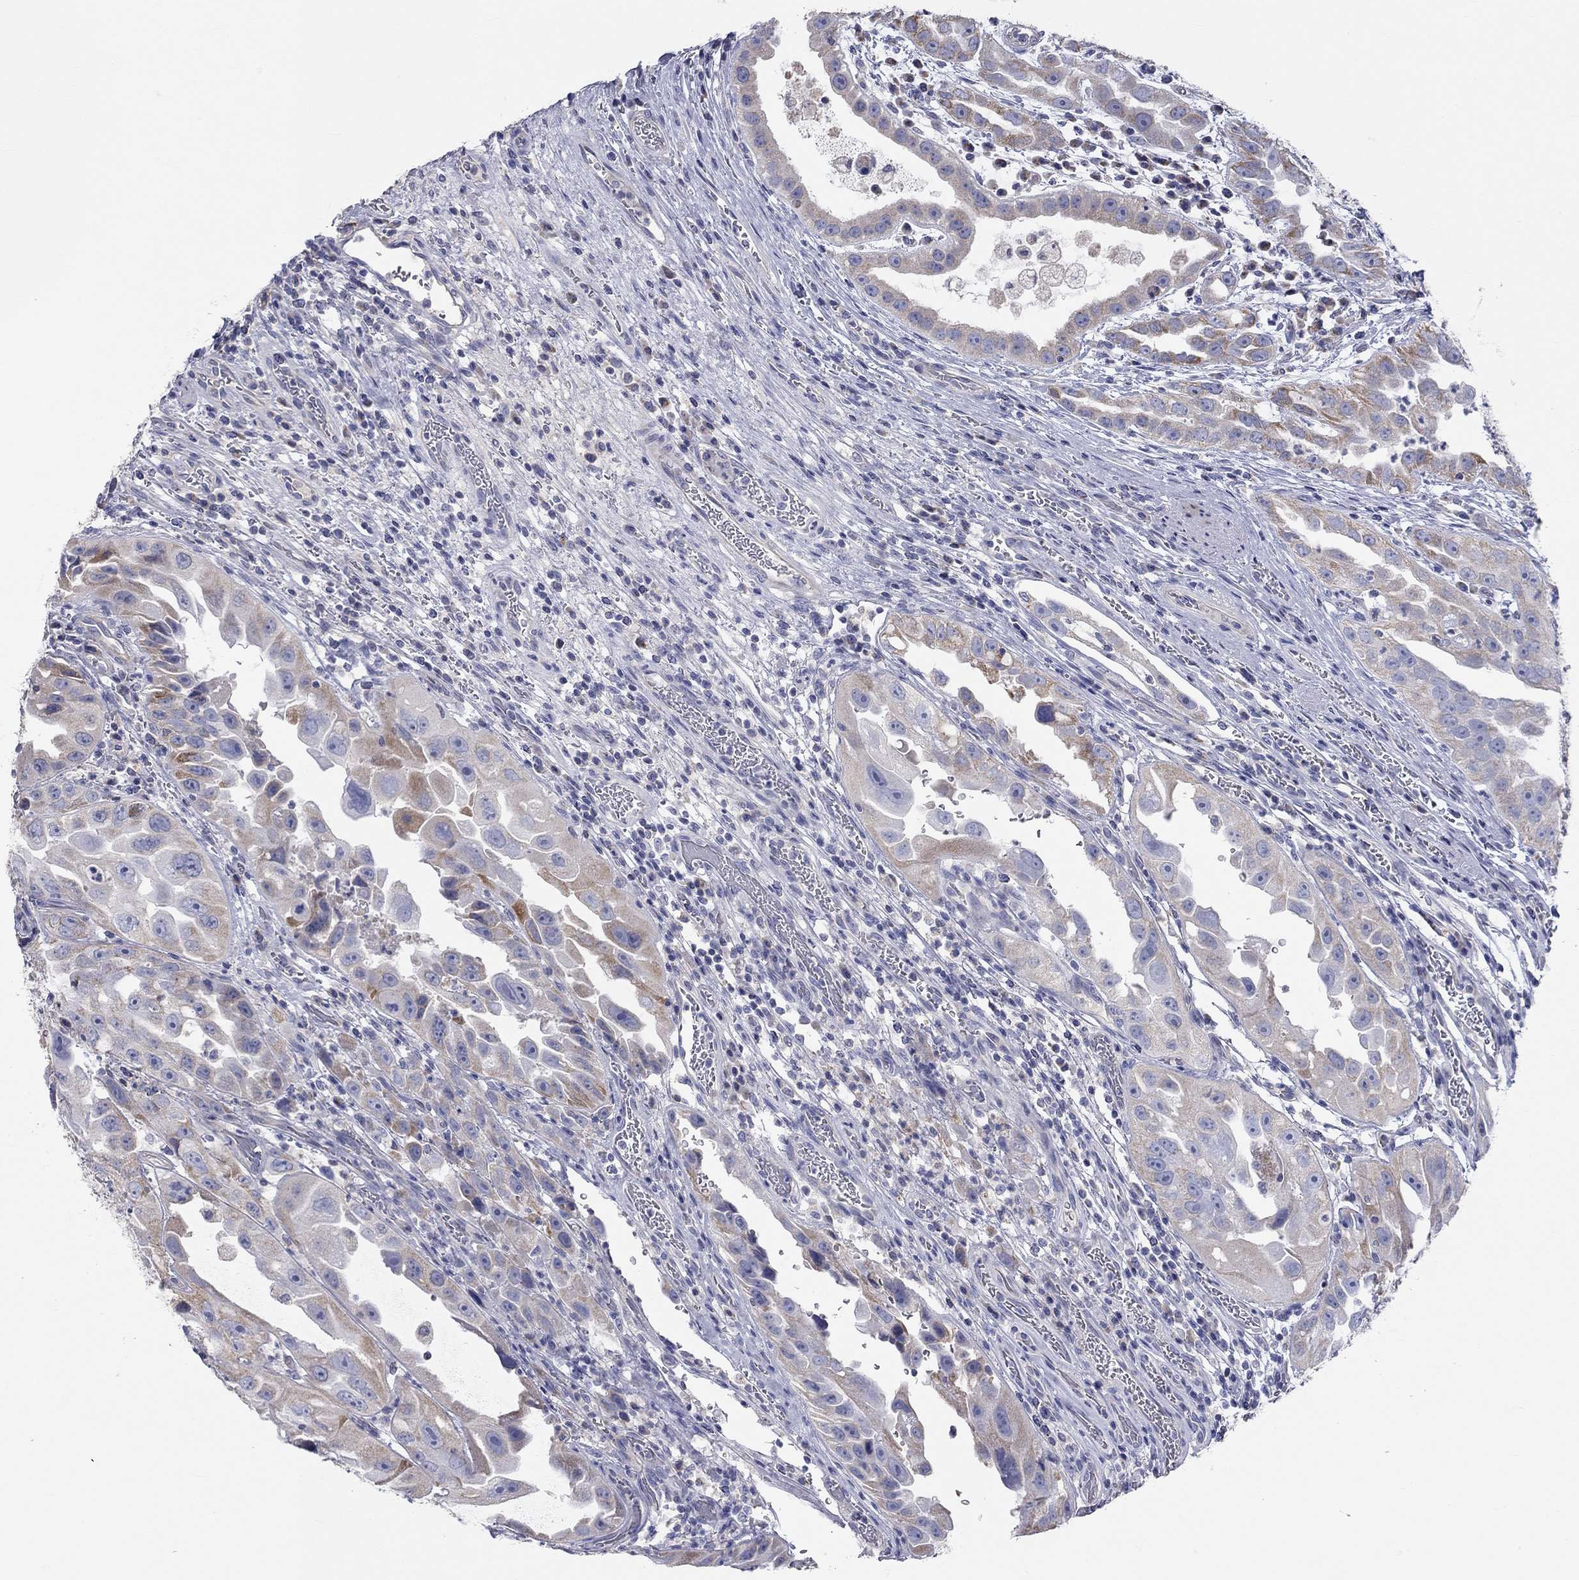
{"staining": {"intensity": "moderate", "quantity": "<25%", "location": "cytoplasmic/membranous"}, "tissue": "urothelial cancer", "cell_type": "Tumor cells", "image_type": "cancer", "snomed": [{"axis": "morphology", "description": "Urothelial carcinoma, High grade"}, {"axis": "topography", "description": "Urinary bladder"}], "caption": "Immunohistochemical staining of urothelial carcinoma (high-grade) exhibits low levels of moderate cytoplasmic/membranous staining in about <25% of tumor cells. (brown staining indicates protein expression, while blue staining denotes nuclei).", "gene": "RCAN1", "patient": {"sex": "female", "age": 41}}